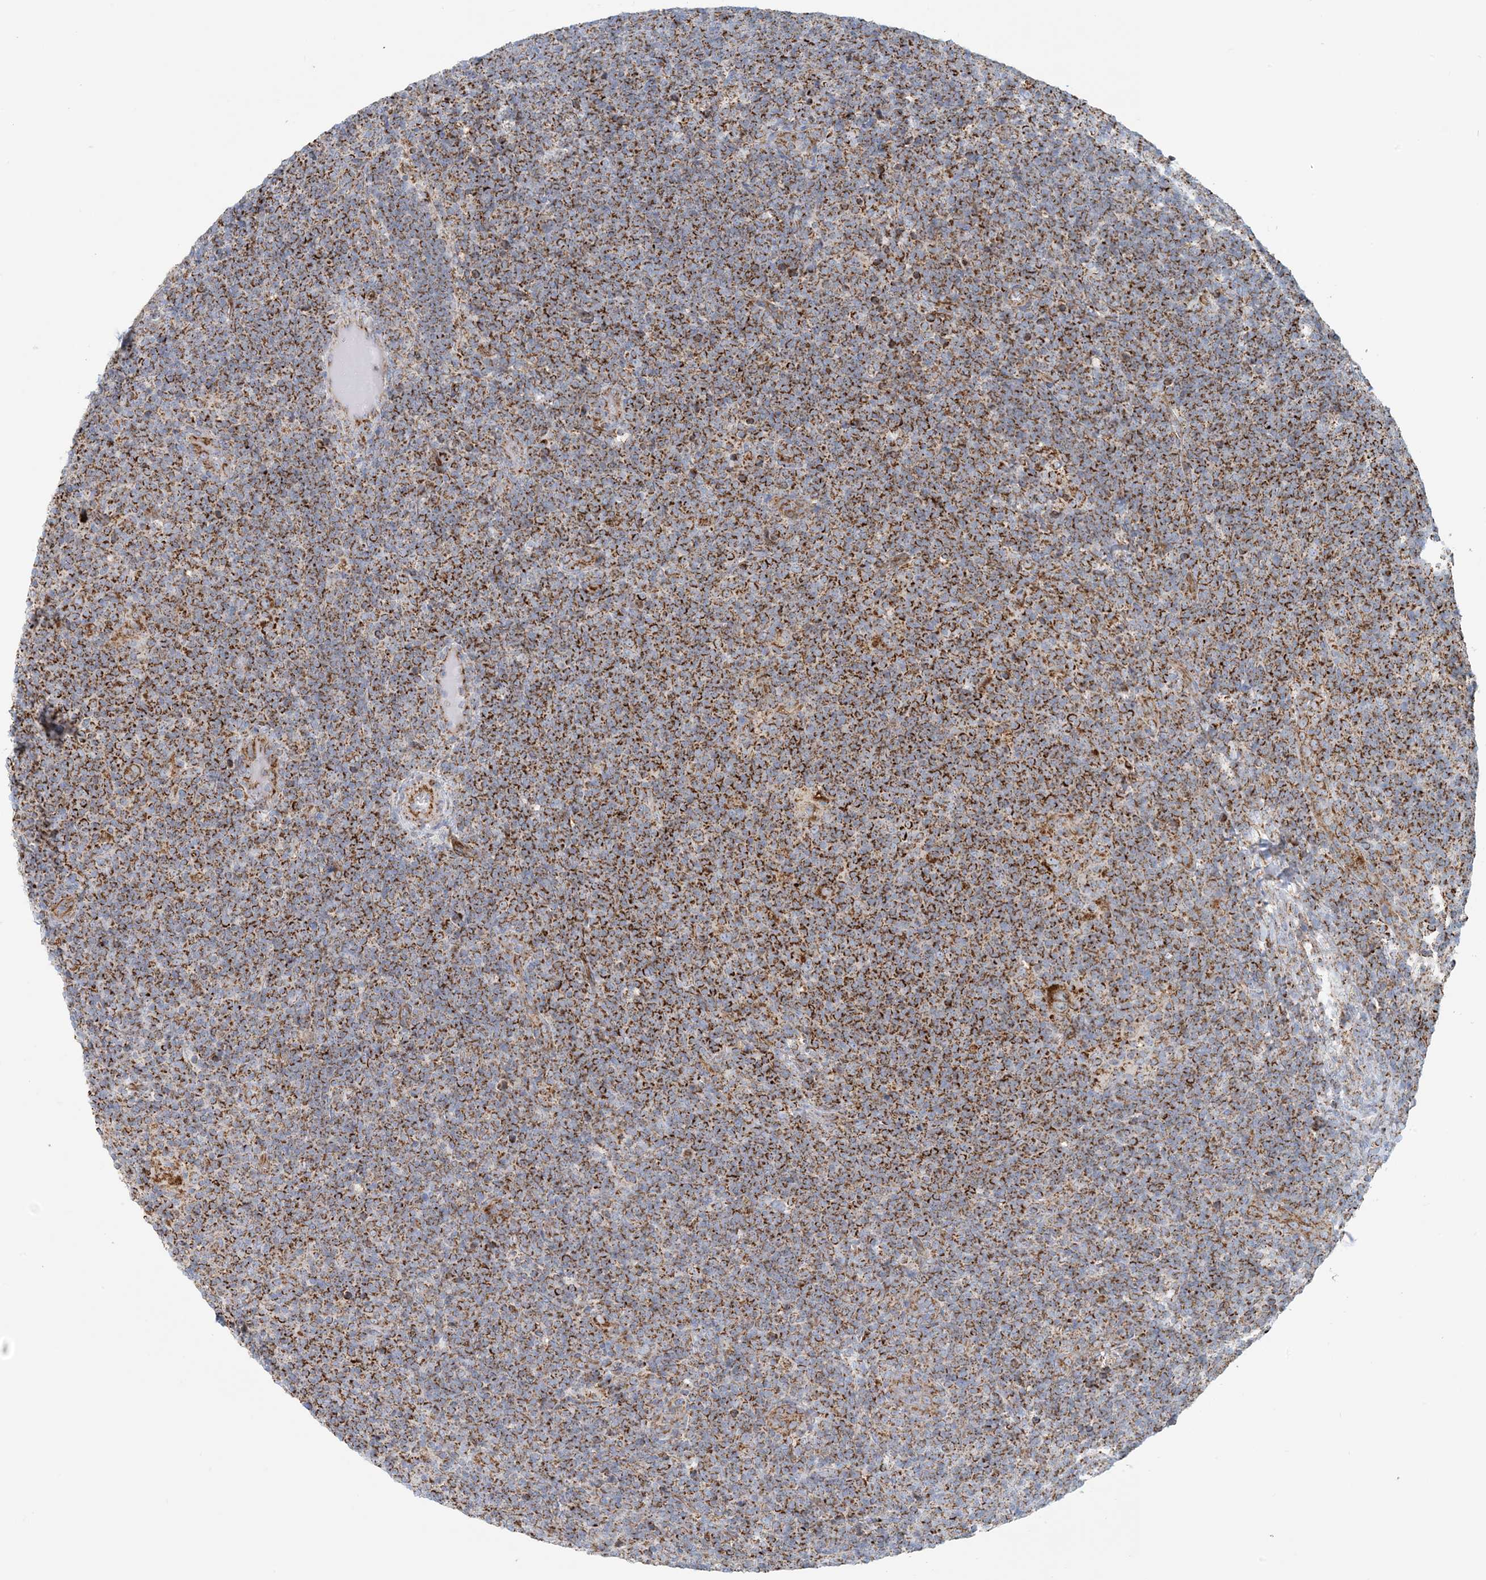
{"staining": {"intensity": "moderate", "quantity": ">75%", "location": "cytoplasmic/membranous"}, "tissue": "lymphoma", "cell_type": "Tumor cells", "image_type": "cancer", "snomed": [{"axis": "morphology", "description": "Hodgkin's disease, NOS"}, {"axis": "topography", "description": "Lymph node"}], "caption": "Protein expression by immunohistochemistry exhibits moderate cytoplasmic/membranous expression in approximately >75% of tumor cells in Hodgkin's disease.", "gene": "COA3", "patient": {"sex": "female", "age": 57}}